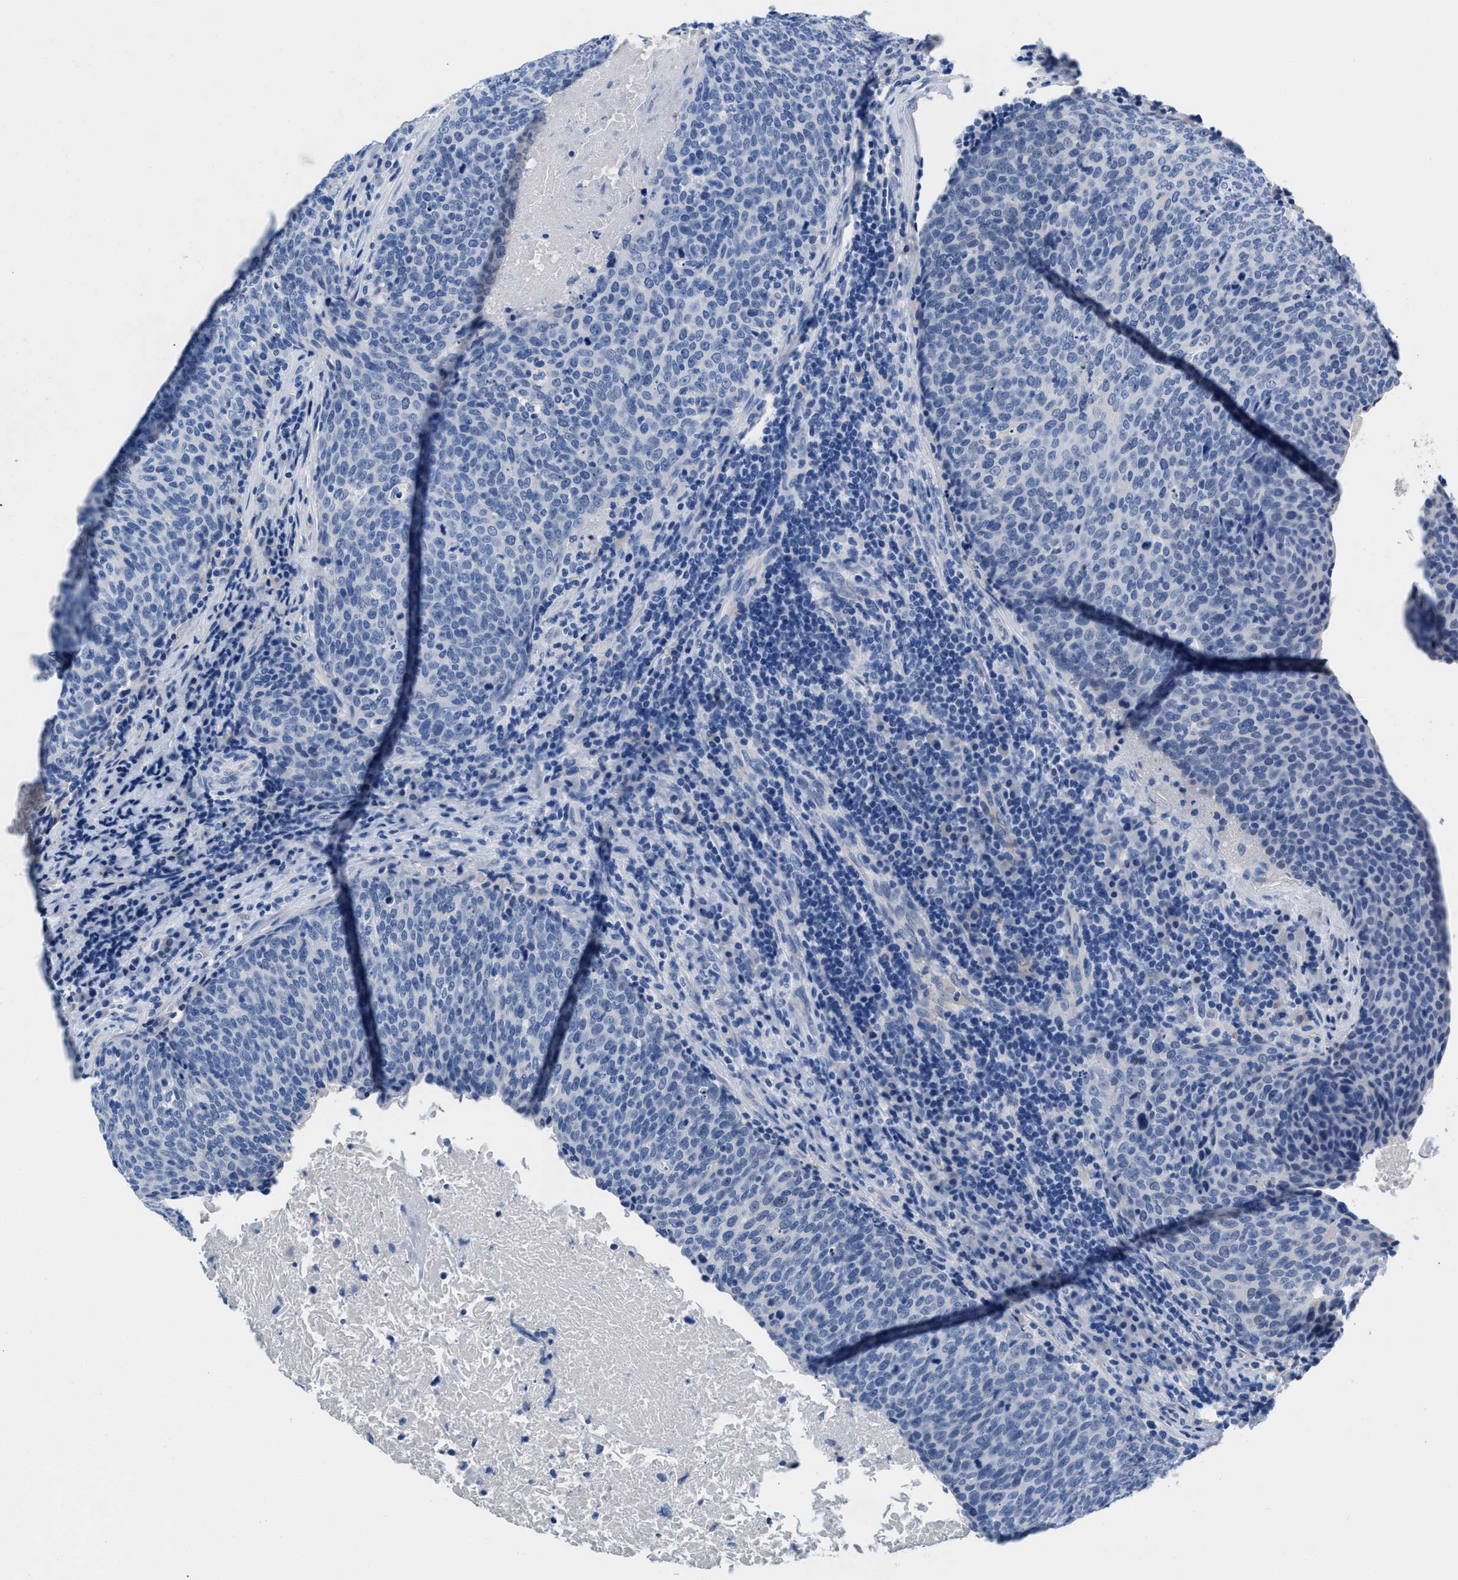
{"staining": {"intensity": "negative", "quantity": "none", "location": "none"}, "tissue": "head and neck cancer", "cell_type": "Tumor cells", "image_type": "cancer", "snomed": [{"axis": "morphology", "description": "Squamous cell carcinoma, NOS"}, {"axis": "morphology", "description": "Squamous cell carcinoma, metastatic, NOS"}, {"axis": "topography", "description": "Lymph node"}, {"axis": "topography", "description": "Head-Neck"}], "caption": "The micrograph demonstrates no staining of tumor cells in metastatic squamous cell carcinoma (head and neck). The staining is performed using DAB brown chromogen with nuclei counter-stained in using hematoxylin.", "gene": "SLFN13", "patient": {"sex": "male", "age": 62}}